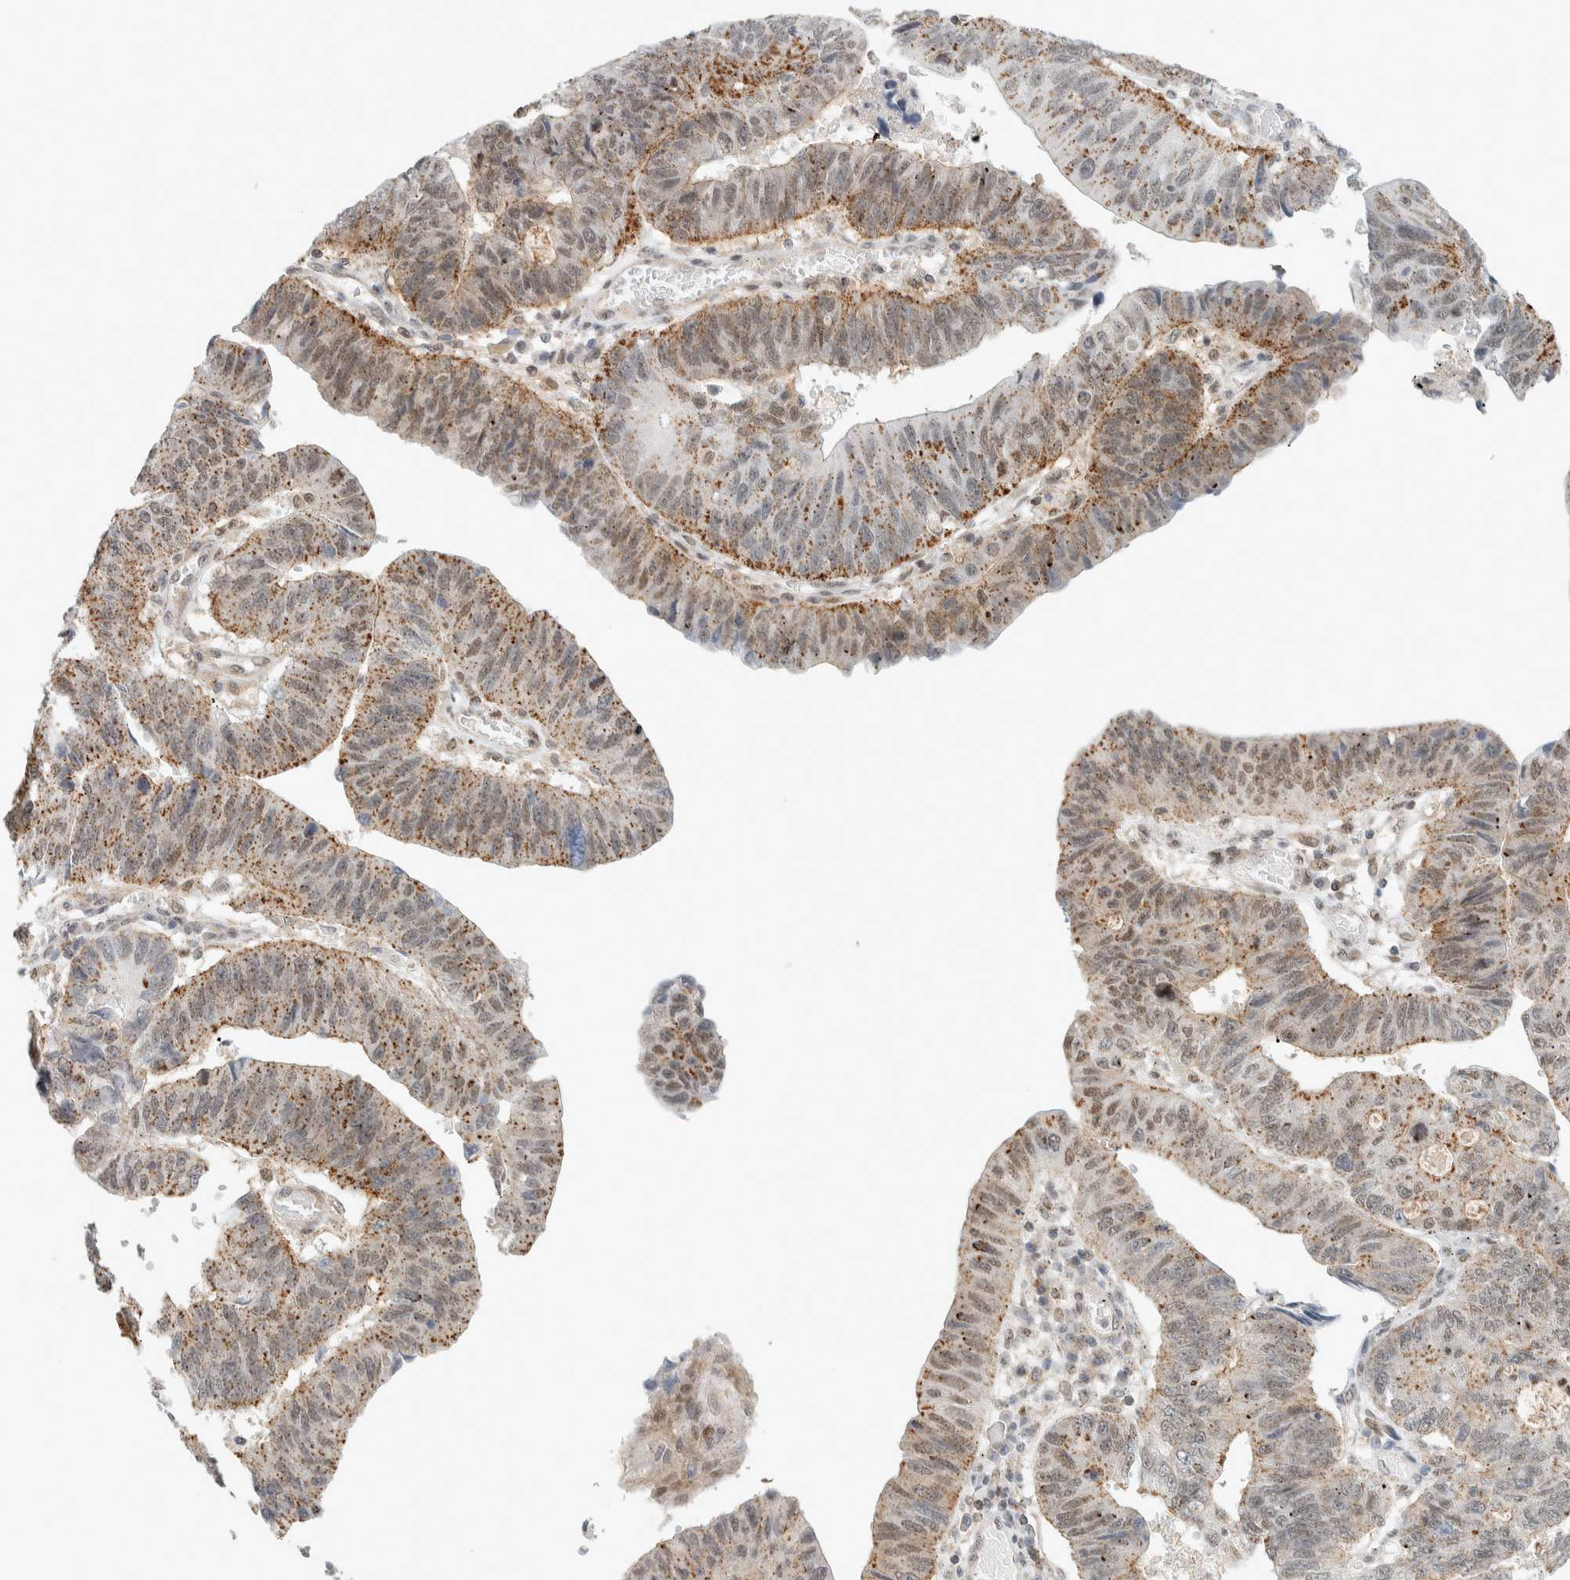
{"staining": {"intensity": "moderate", "quantity": ">75%", "location": "cytoplasmic/membranous,nuclear"}, "tissue": "stomach cancer", "cell_type": "Tumor cells", "image_type": "cancer", "snomed": [{"axis": "morphology", "description": "Adenocarcinoma, NOS"}, {"axis": "topography", "description": "Stomach"}], "caption": "Human stomach adenocarcinoma stained for a protein (brown) displays moderate cytoplasmic/membranous and nuclear positive staining in approximately >75% of tumor cells.", "gene": "TFE3", "patient": {"sex": "male", "age": 59}}